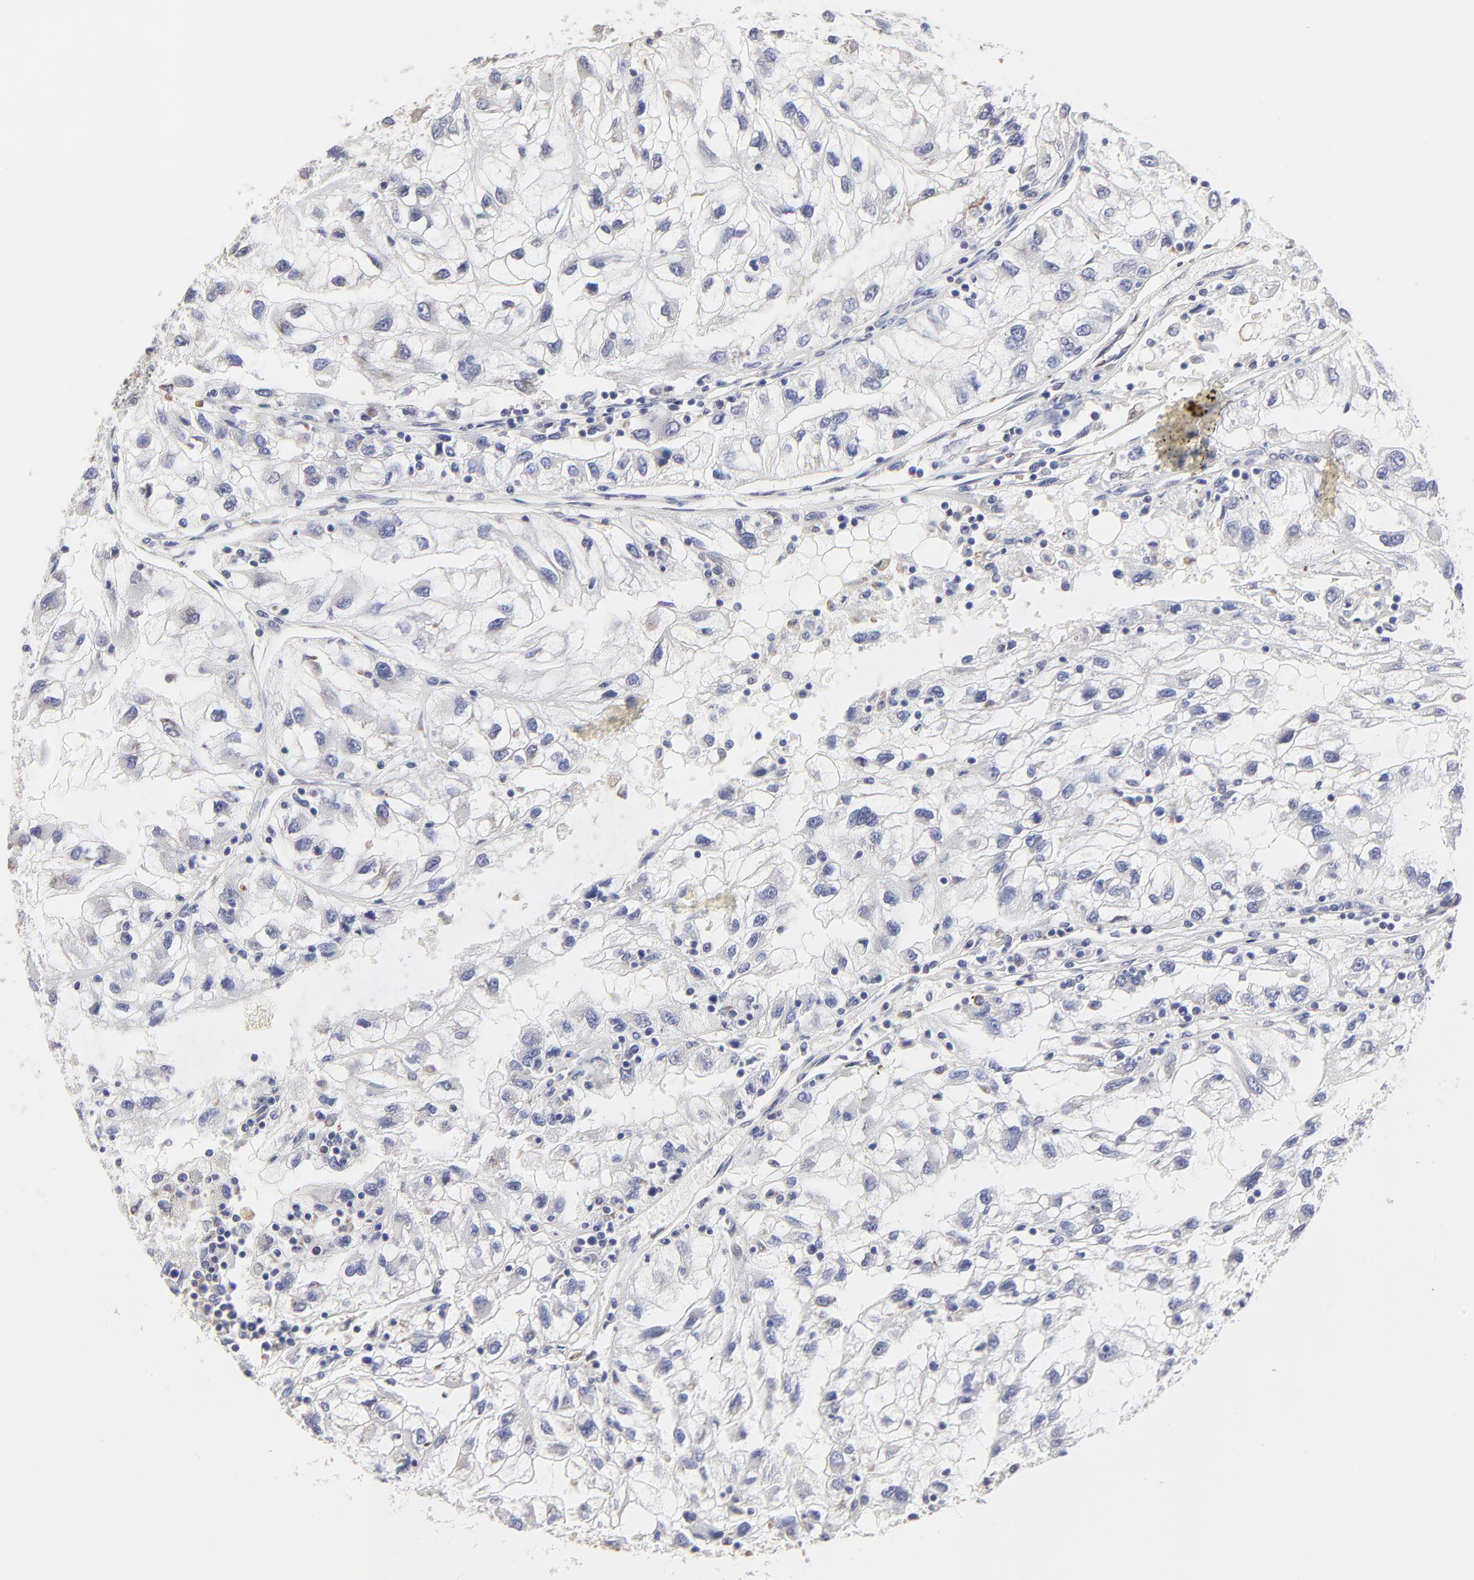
{"staining": {"intensity": "negative", "quantity": "none", "location": "none"}, "tissue": "renal cancer", "cell_type": "Tumor cells", "image_type": "cancer", "snomed": [{"axis": "morphology", "description": "Normal tissue, NOS"}, {"axis": "morphology", "description": "Adenocarcinoma, NOS"}, {"axis": "topography", "description": "Kidney"}], "caption": "Tumor cells are negative for brown protein staining in renal adenocarcinoma.", "gene": "CCT2", "patient": {"sex": "male", "age": 71}}